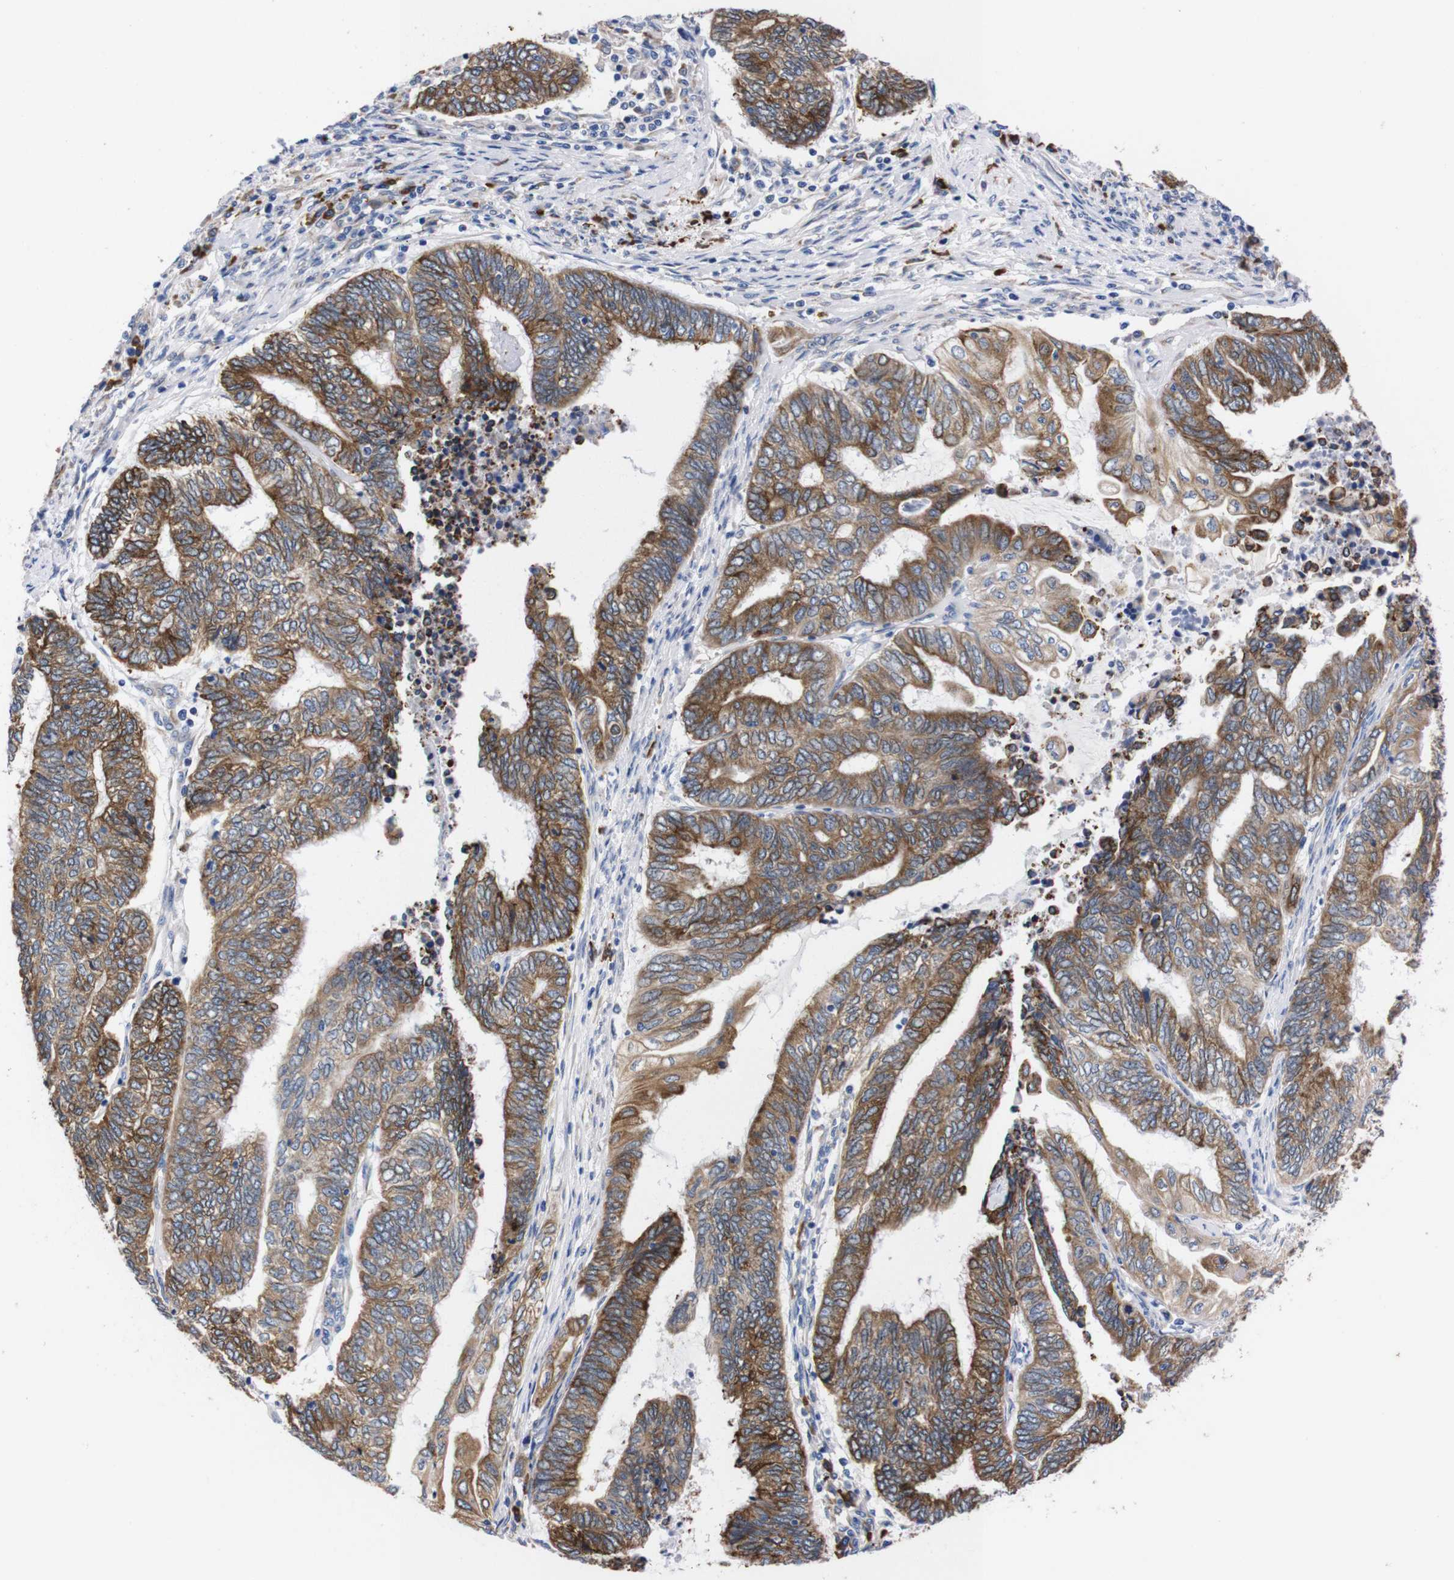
{"staining": {"intensity": "moderate", "quantity": ">75%", "location": "cytoplasmic/membranous"}, "tissue": "endometrial cancer", "cell_type": "Tumor cells", "image_type": "cancer", "snomed": [{"axis": "morphology", "description": "Adenocarcinoma, NOS"}, {"axis": "topography", "description": "Uterus"}, {"axis": "topography", "description": "Endometrium"}], "caption": "DAB immunohistochemical staining of endometrial cancer shows moderate cytoplasmic/membranous protein staining in about >75% of tumor cells.", "gene": "NEBL", "patient": {"sex": "female", "age": 70}}